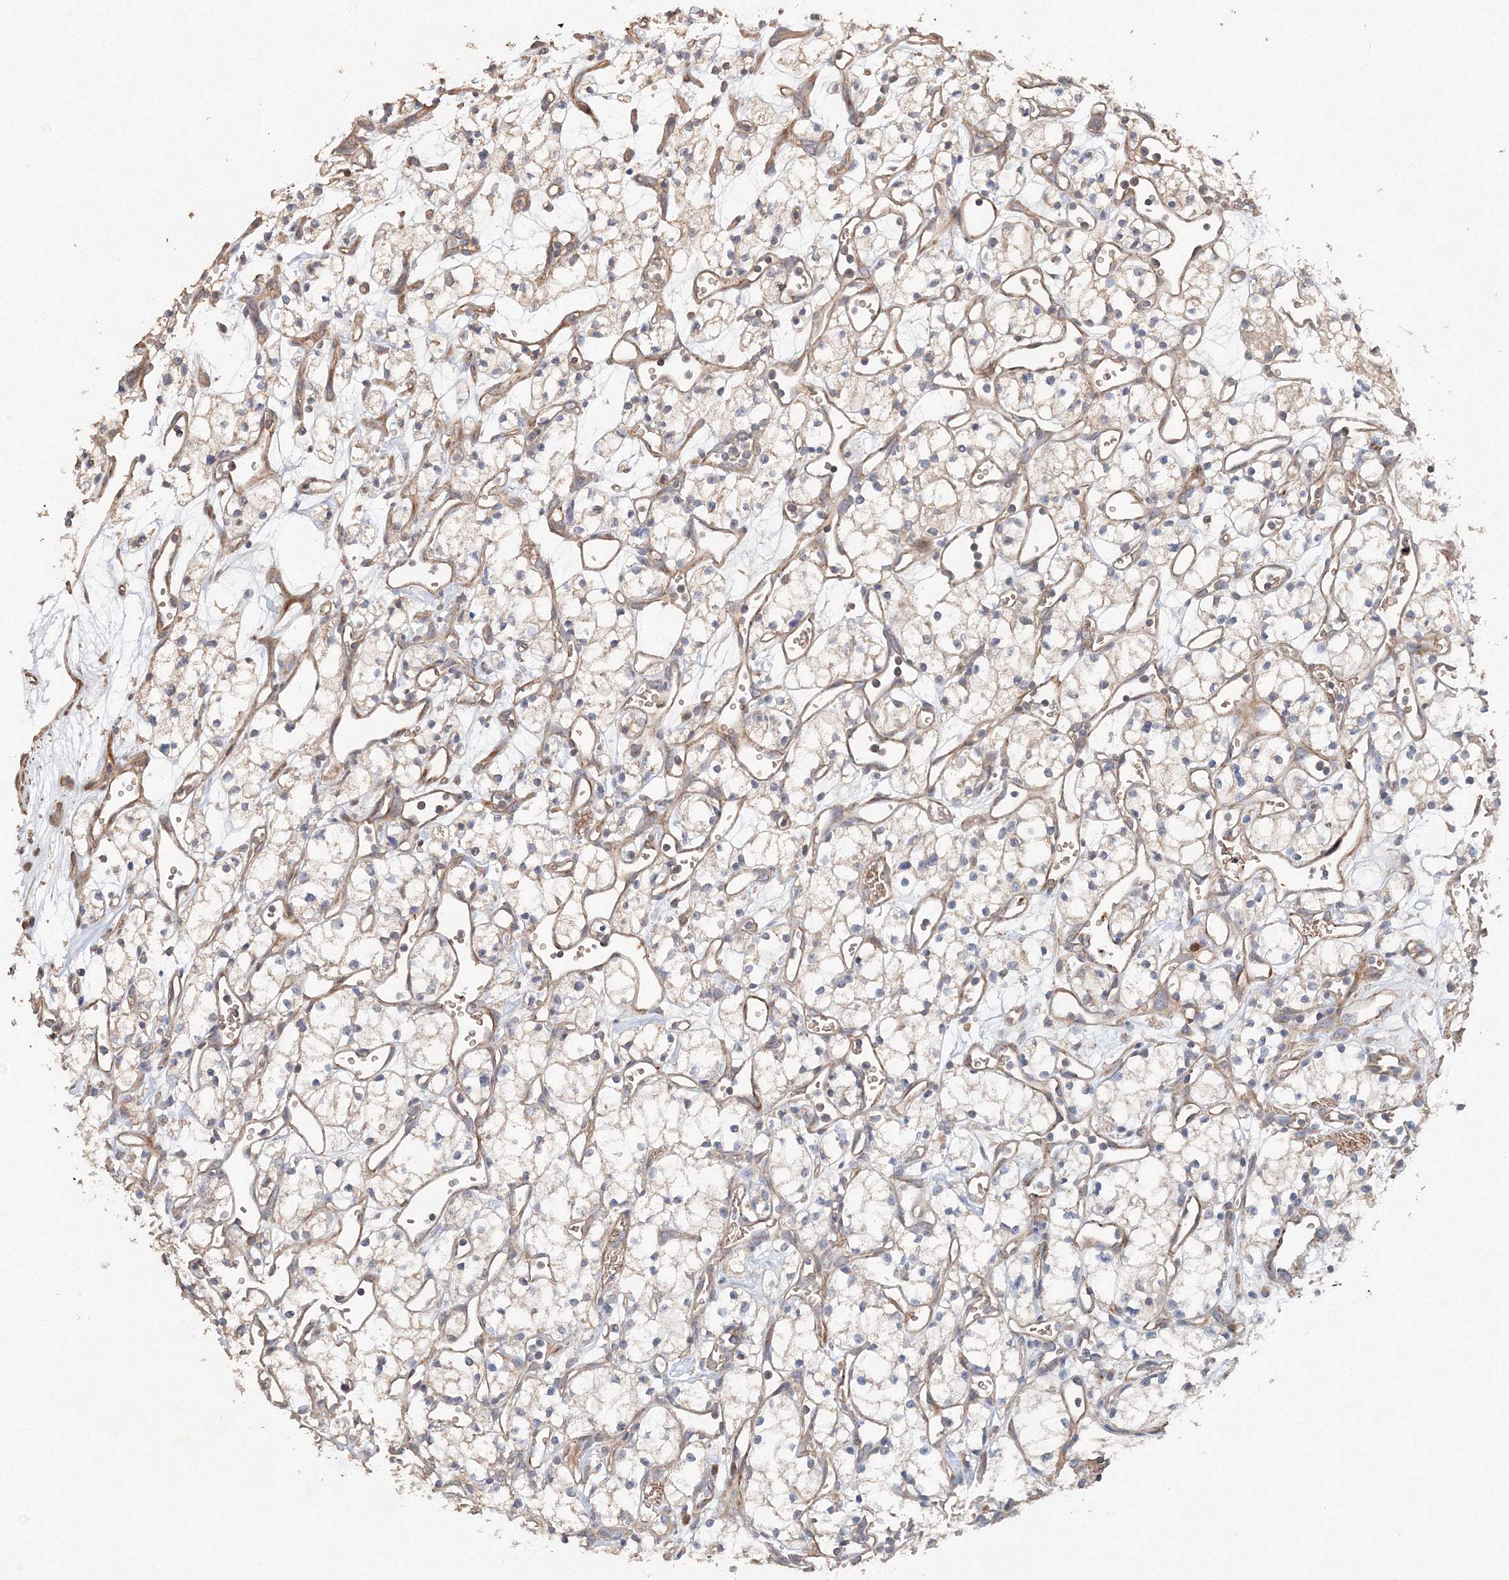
{"staining": {"intensity": "negative", "quantity": "none", "location": "none"}, "tissue": "renal cancer", "cell_type": "Tumor cells", "image_type": "cancer", "snomed": [{"axis": "morphology", "description": "Adenocarcinoma, NOS"}, {"axis": "topography", "description": "Kidney"}], "caption": "Tumor cells show no significant protein positivity in renal adenocarcinoma.", "gene": "NALF2", "patient": {"sex": "male", "age": 59}}